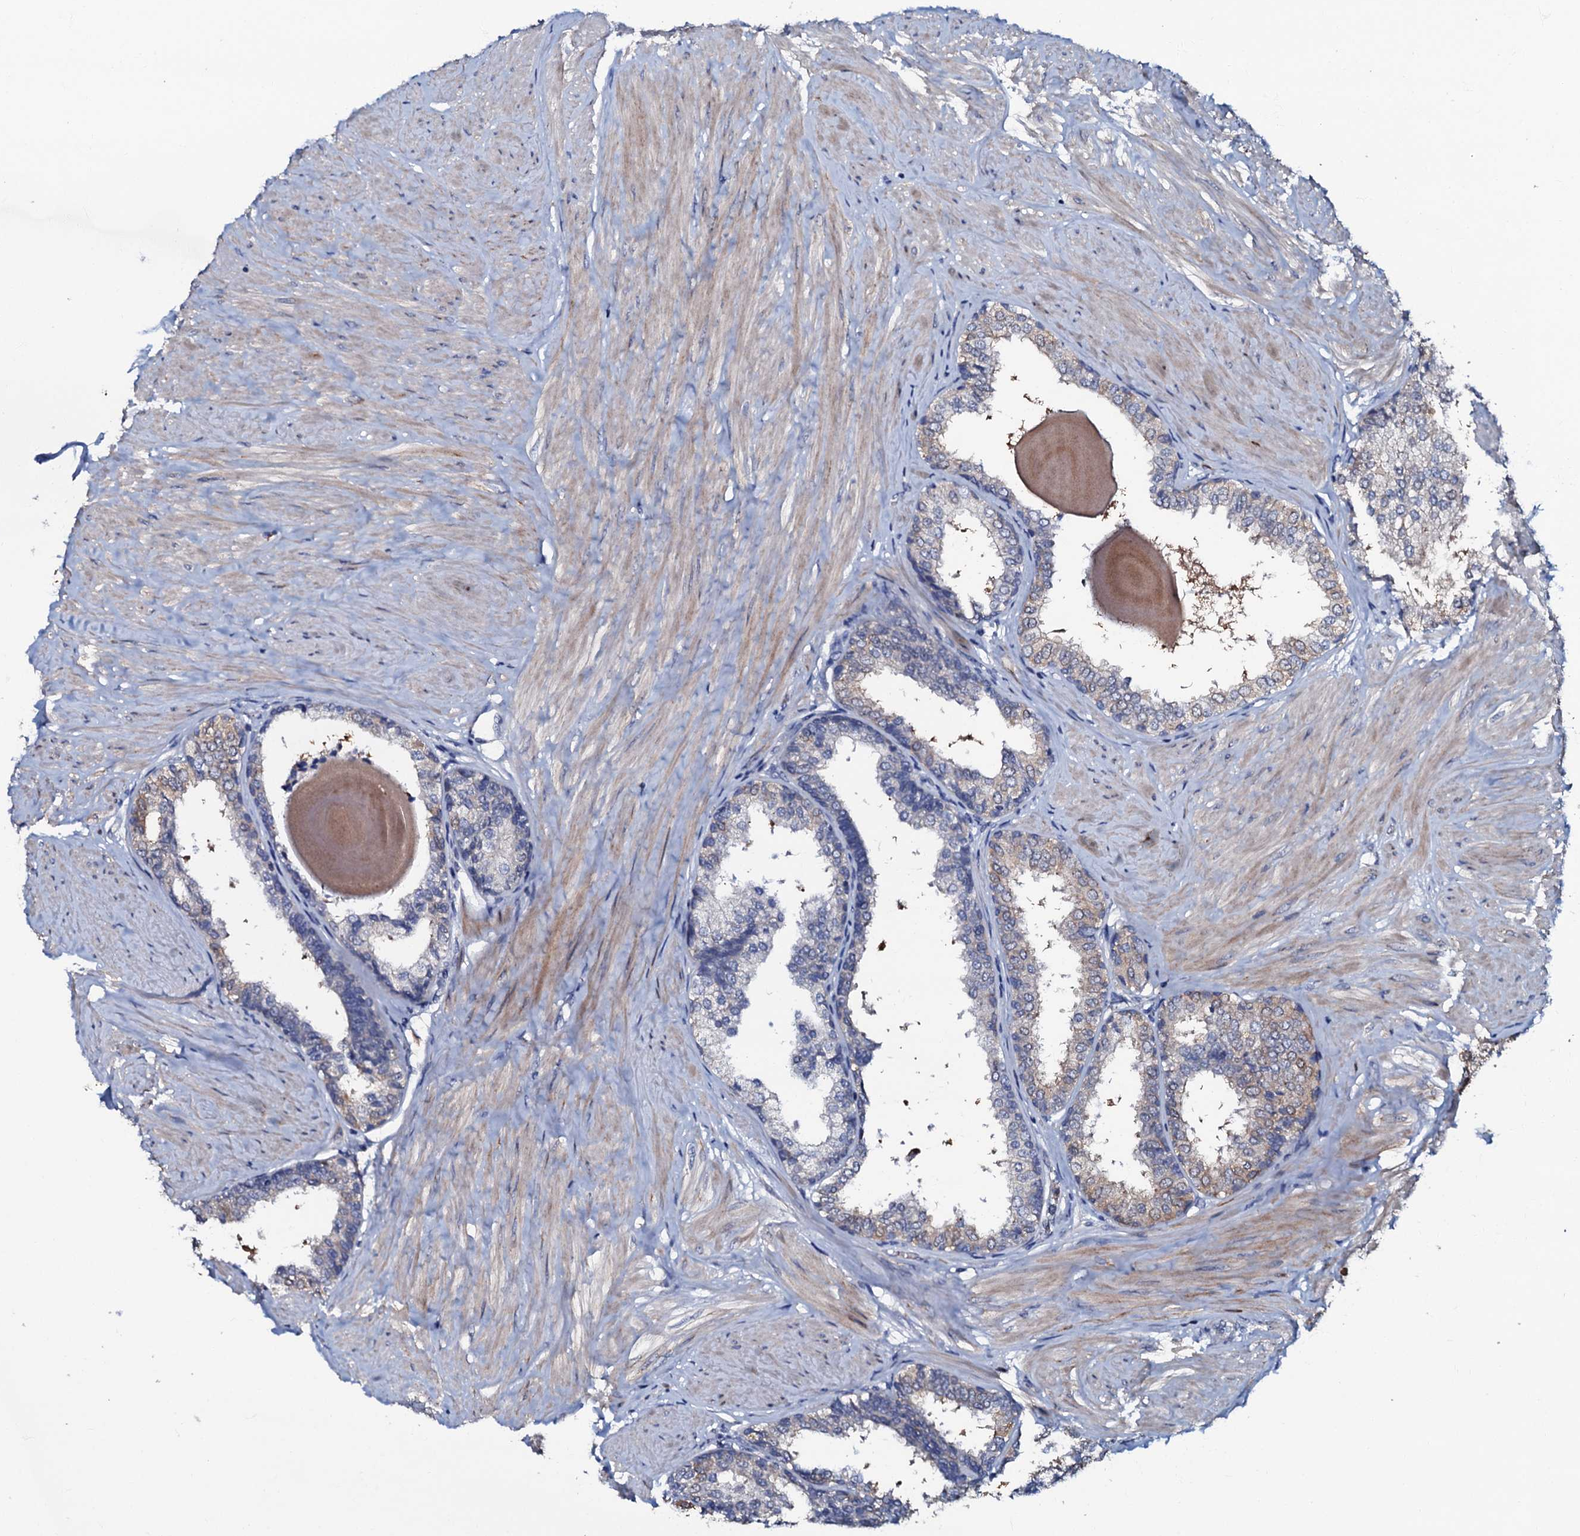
{"staining": {"intensity": "negative", "quantity": "none", "location": "none"}, "tissue": "prostate", "cell_type": "Glandular cells", "image_type": "normal", "snomed": [{"axis": "morphology", "description": "Normal tissue, NOS"}, {"axis": "topography", "description": "Prostate"}], "caption": "Glandular cells are negative for protein expression in unremarkable human prostate. (DAB immunohistochemistry, high magnification).", "gene": "CPNE2", "patient": {"sex": "male", "age": 48}}